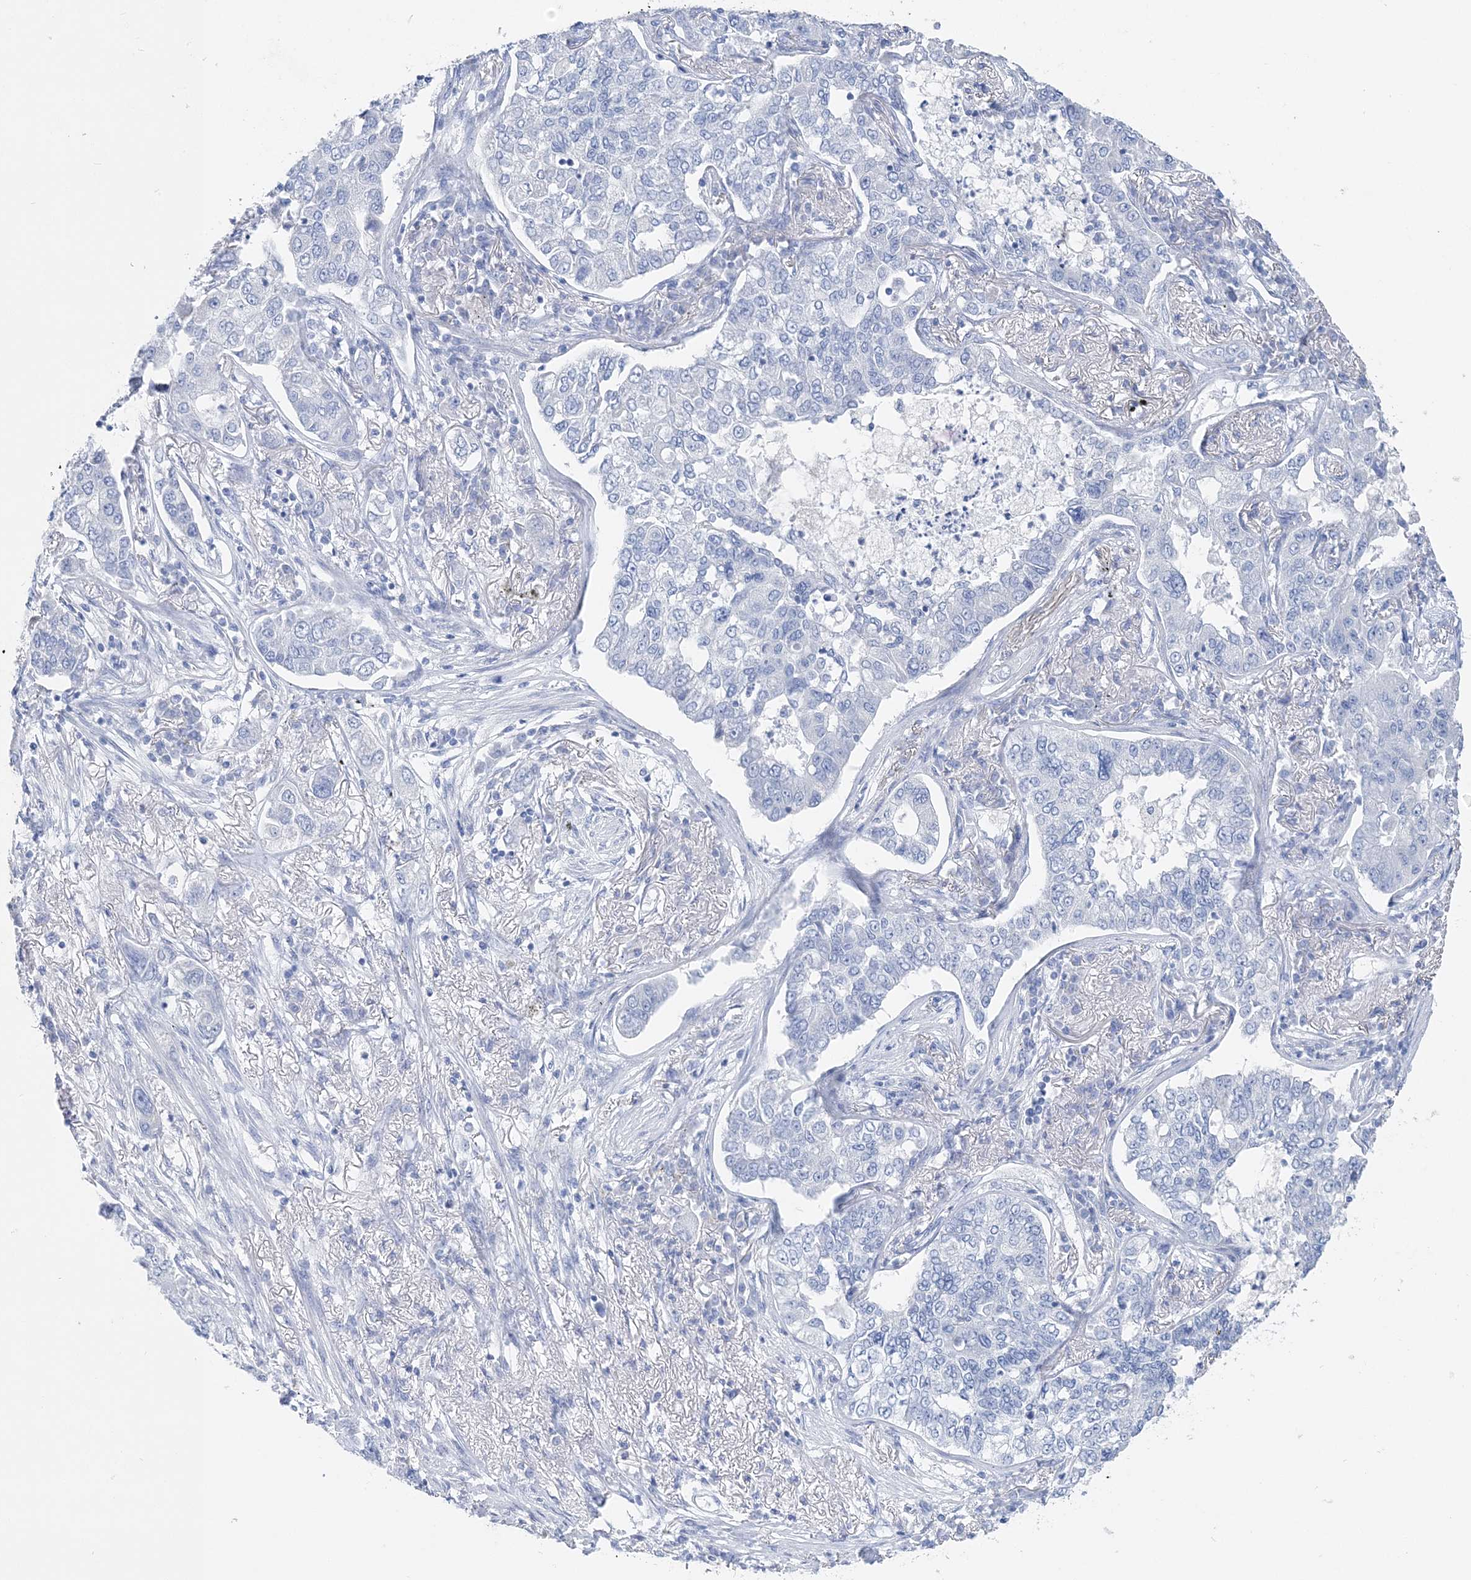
{"staining": {"intensity": "negative", "quantity": "none", "location": "none"}, "tissue": "lung cancer", "cell_type": "Tumor cells", "image_type": "cancer", "snomed": [{"axis": "morphology", "description": "Adenocarcinoma, NOS"}, {"axis": "topography", "description": "Lung"}], "caption": "The IHC histopathology image has no significant expression in tumor cells of lung cancer (adenocarcinoma) tissue.", "gene": "TSPYL6", "patient": {"sex": "male", "age": 49}}